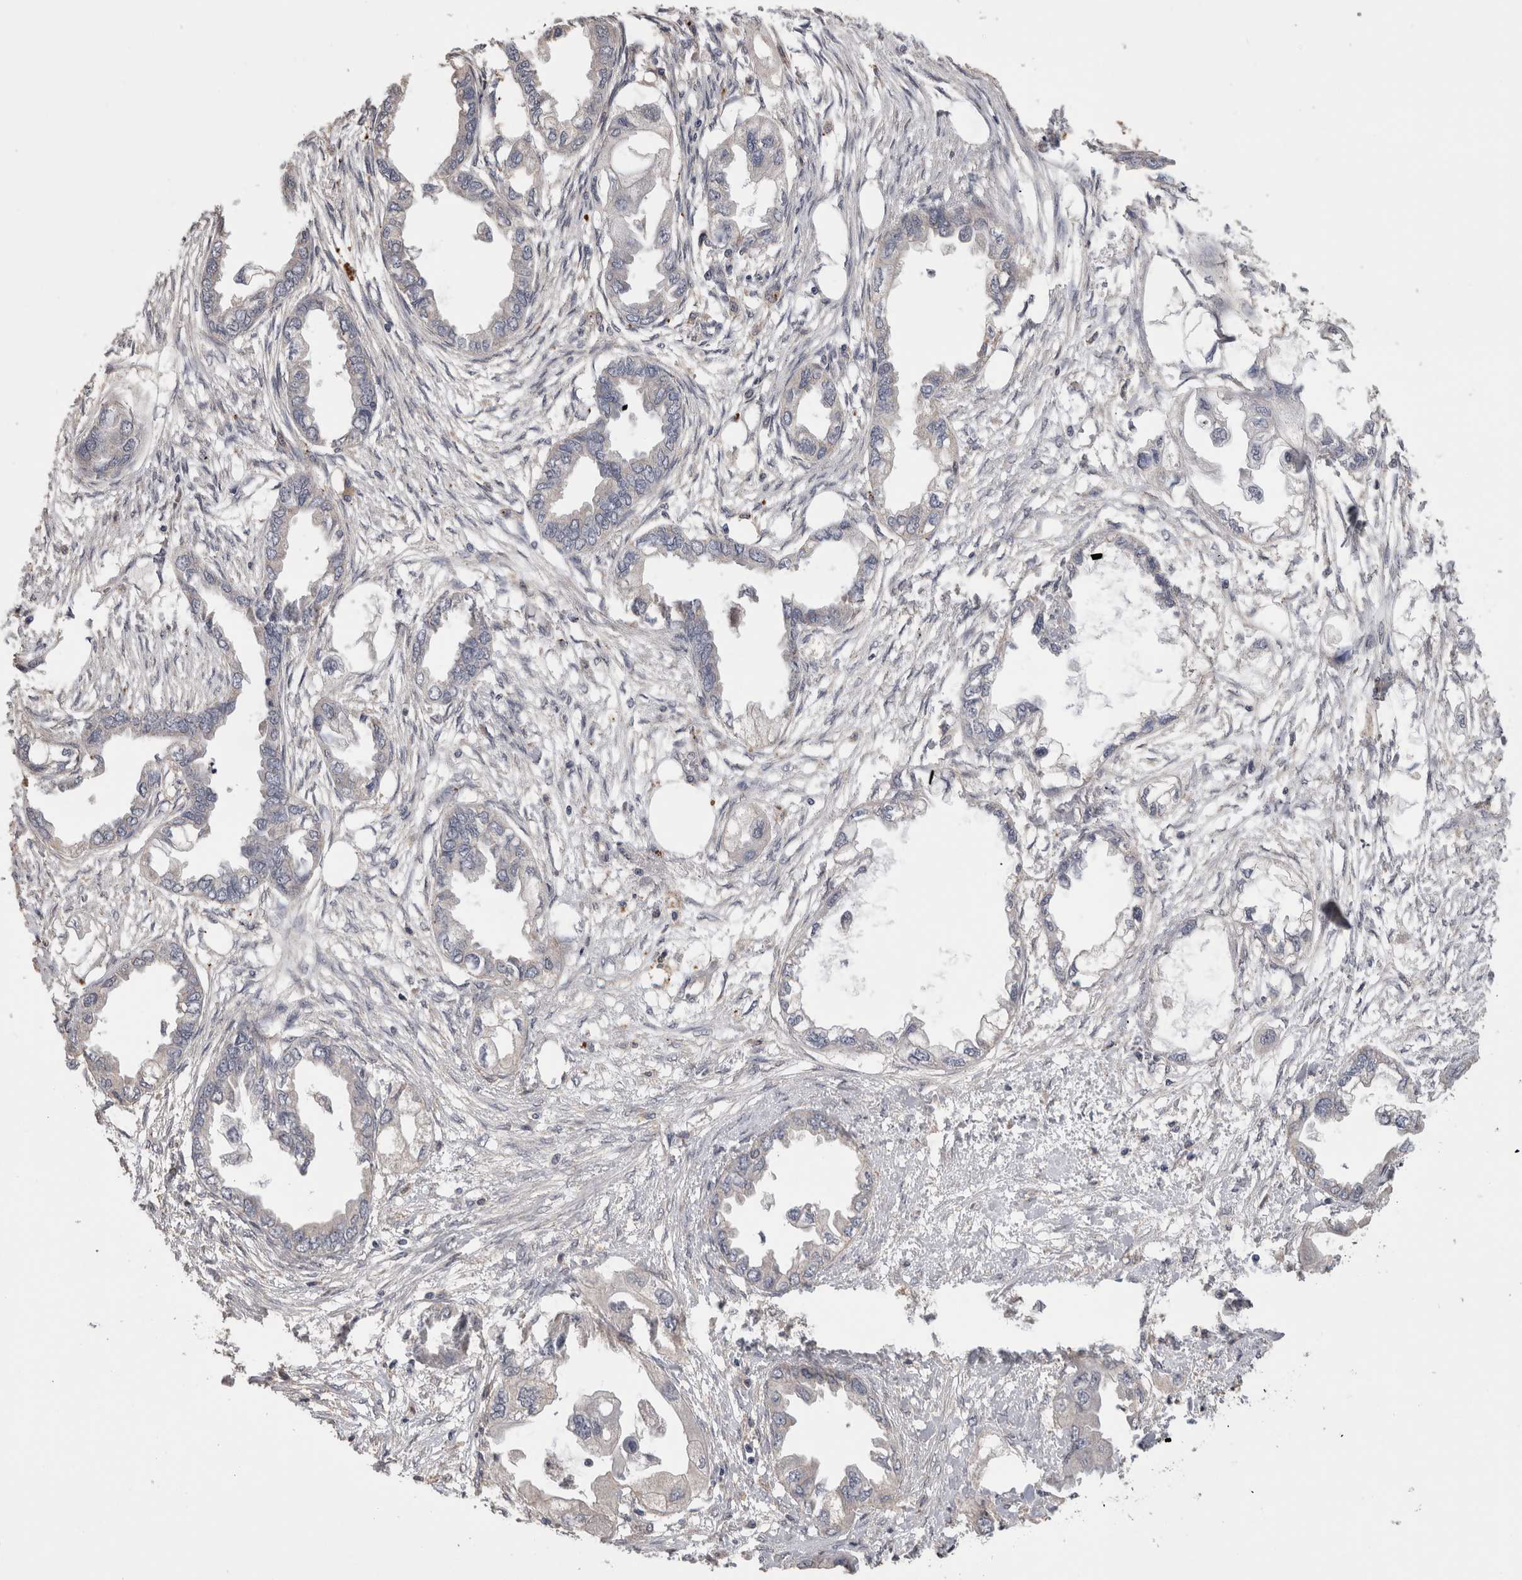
{"staining": {"intensity": "negative", "quantity": "none", "location": "none"}, "tissue": "endometrial cancer", "cell_type": "Tumor cells", "image_type": "cancer", "snomed": [{"axis": "morphology", "description": "Adenocarcinoma, NOS"}, {"axis": "morphology", "description": "Adenocarcinoma, metastatic, NOS"}, {"axis": "topography", "description": "Adipose tissue"}, {"axis": "topography", "description": "Endometrium"}], "caption": "A high-resolution micrograph shows immunohistochemistry staining of metastatic adenocarcinoma (endometrial), which shows no significant expression in tumor cells.", "gene": "CNTFR", "patient": {"sex": "female", "age": 67}}